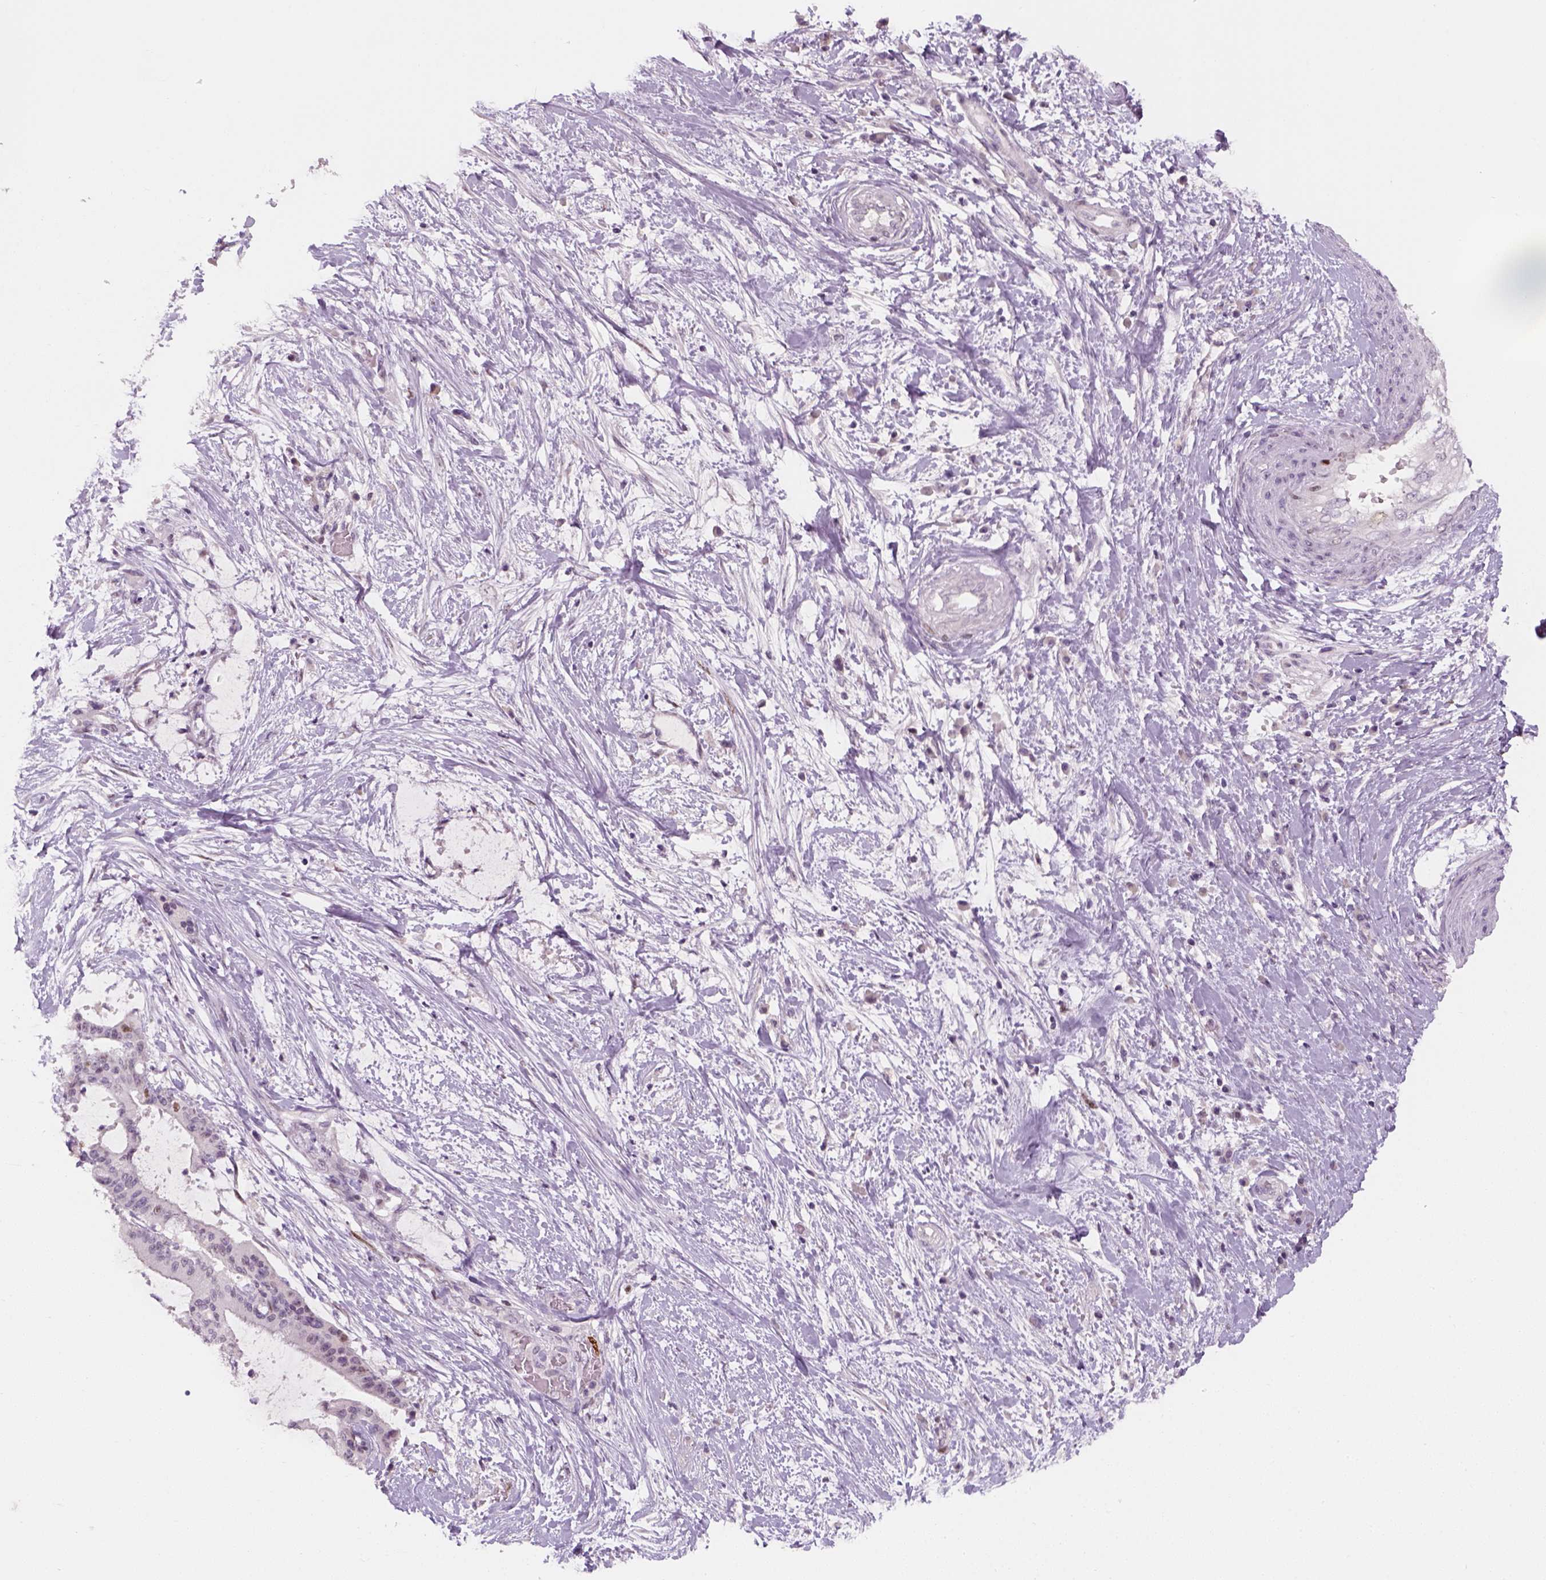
{"staining": {"intensity": "negative", "quantity": "none", "location": "none"}, "tissue": "liver cancer", "cell_type": "Tumor cells", "image_type": "cancer", "snomed": [{"axis": "morphology", "description": "Cholangiocarcinoma"}, {"axis": "topography", "description": "Liver"}], "caption": "Tumor cells are negative for protein expression in human liver cancer (cholangiocarcinoma).", "gene": "TP53", "patient": {"sex": "female", "age": 73}}